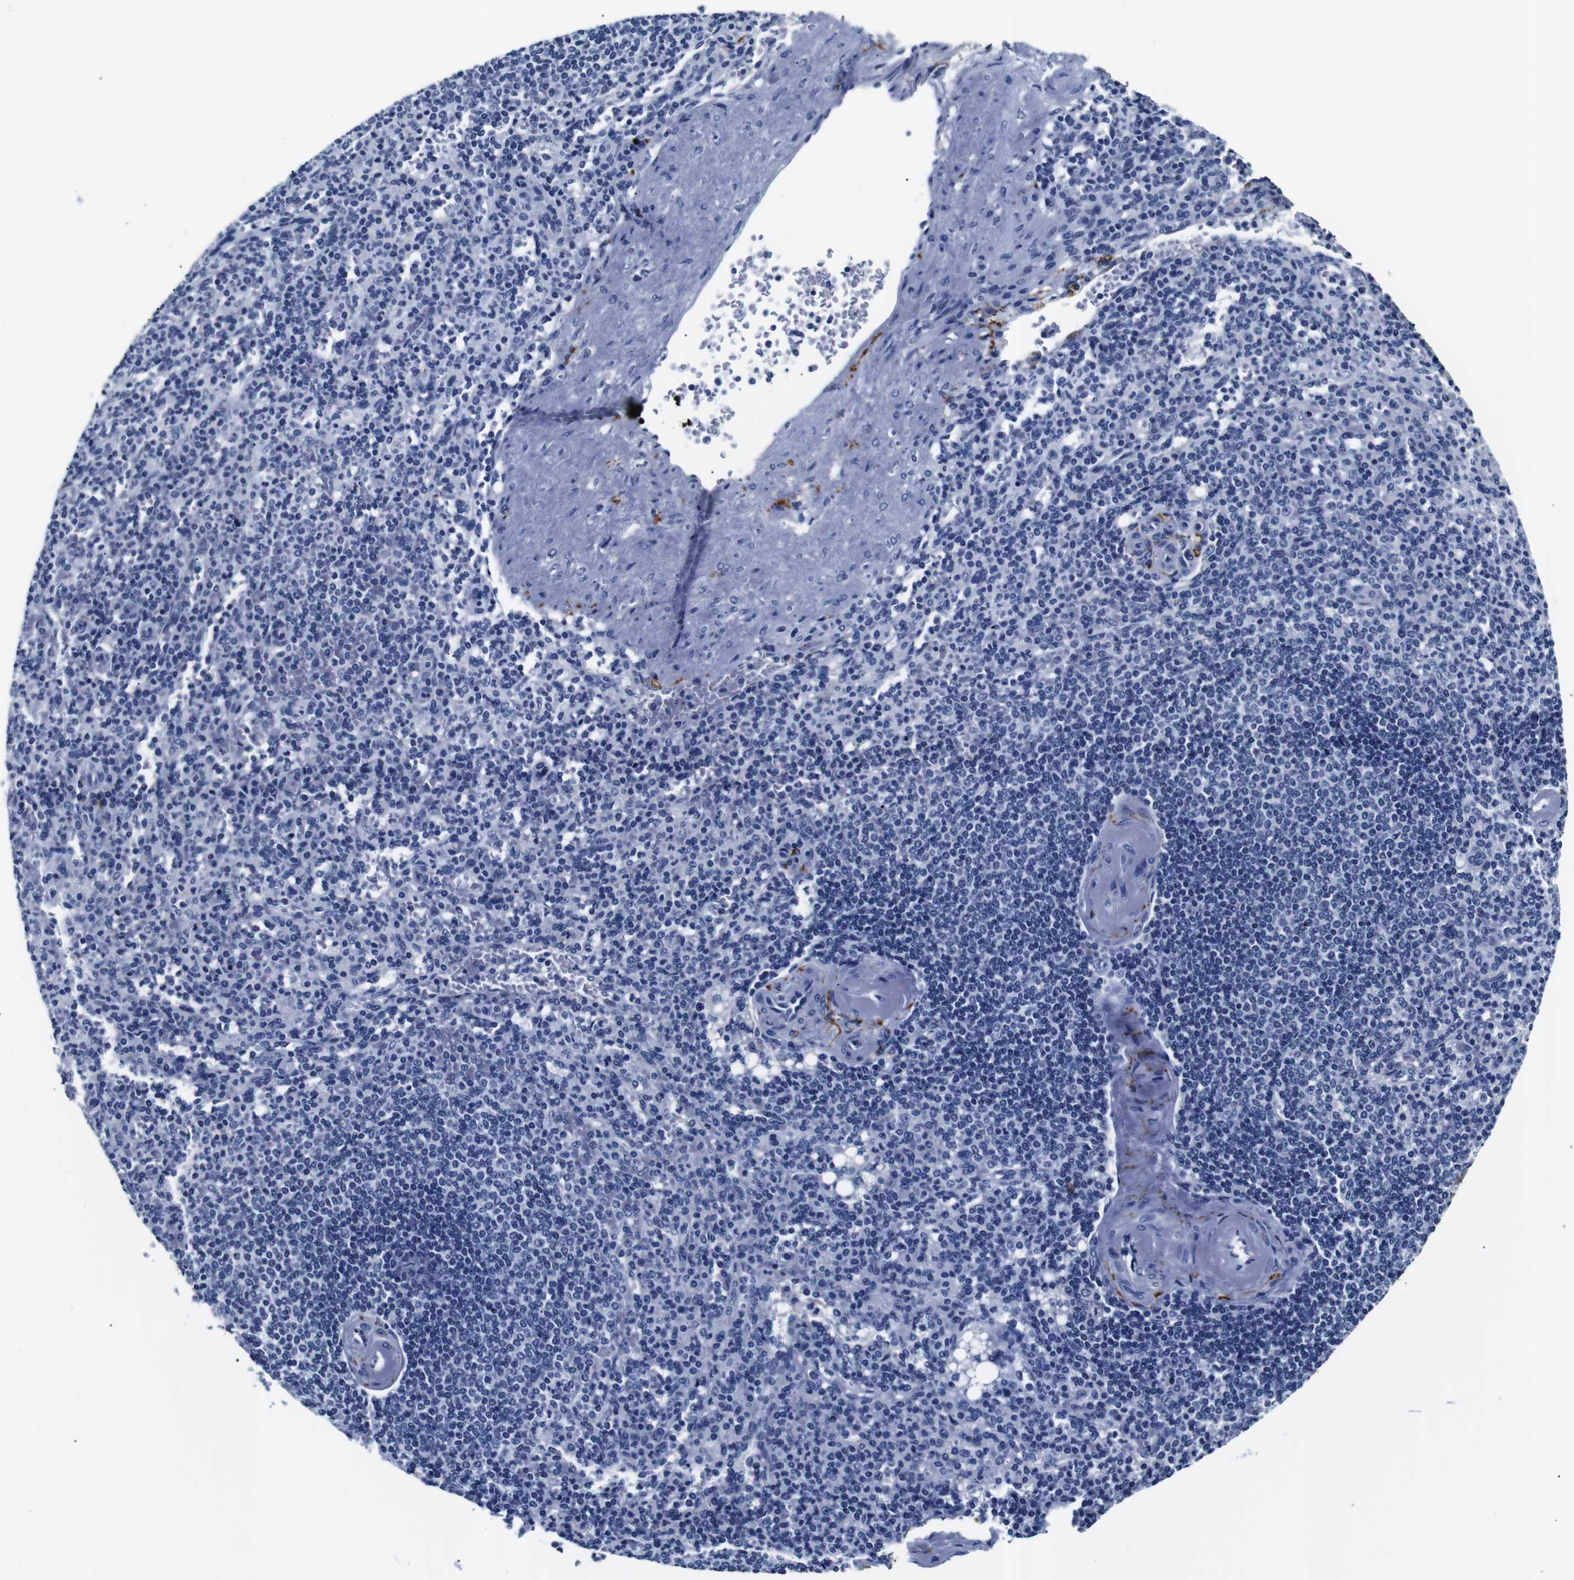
{"staining": {"intensity": "negative", "quantity": "none", "location": "none"}, "tissue": "spleen", "cell_type": "Cells in red pulp", "image_type": "normal", "snomed": [{"axis": "morphology", "description": "Normal tissue, NOS"}, {"axis": "topography", "description": "Spleen"}], "caption": "DAB immunohistochemical staining of unremarkable spleen reveals no significant positivity in cells in red pulp.", "gene": "GAP43", "patient": {"sex": "female", "age": 74}}